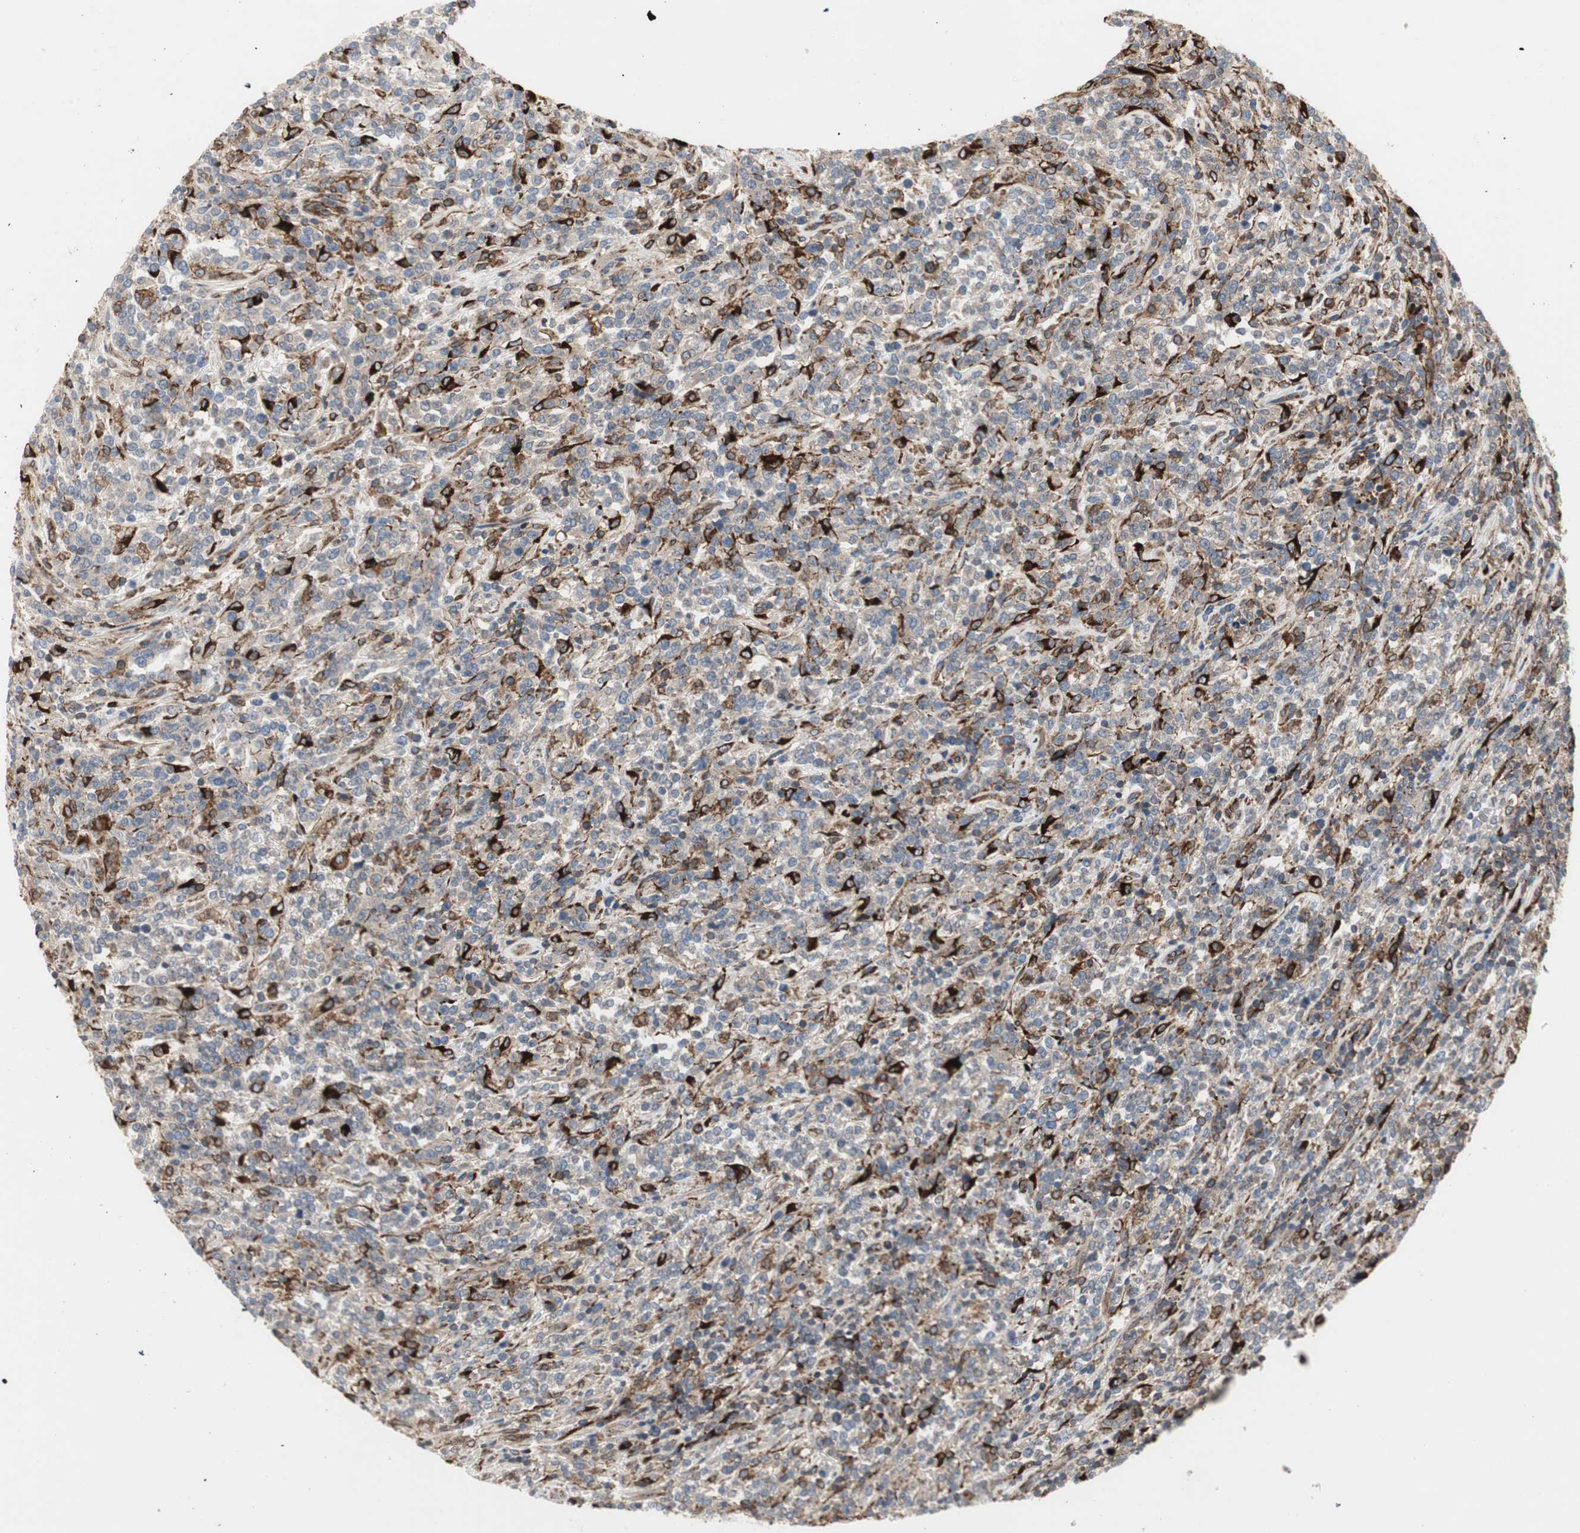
{"staining": {"intensity": "strong", "quantity": "25%-75%", "location": "cytoplasmic/membranous"}, "tissue": "lymphoma", "cell_type": "Tumor cells", "image_type": "cancer", "snomed": [{"axis": "morphology", "description": "Malignant lymphoma, non-Hodgkin's type, High grade"}, {"axis": "topography", "description": "Soft tissue"}], "caption": "Protein staining reveals strong cytoplasmic/membranous positivity in approximately 25%-75% of tumor cells in high-grade malignant lymphoma, non-Hodgkin's type.", "gene": "H6PD", "patient": {"sex": "male", "age": 18}}